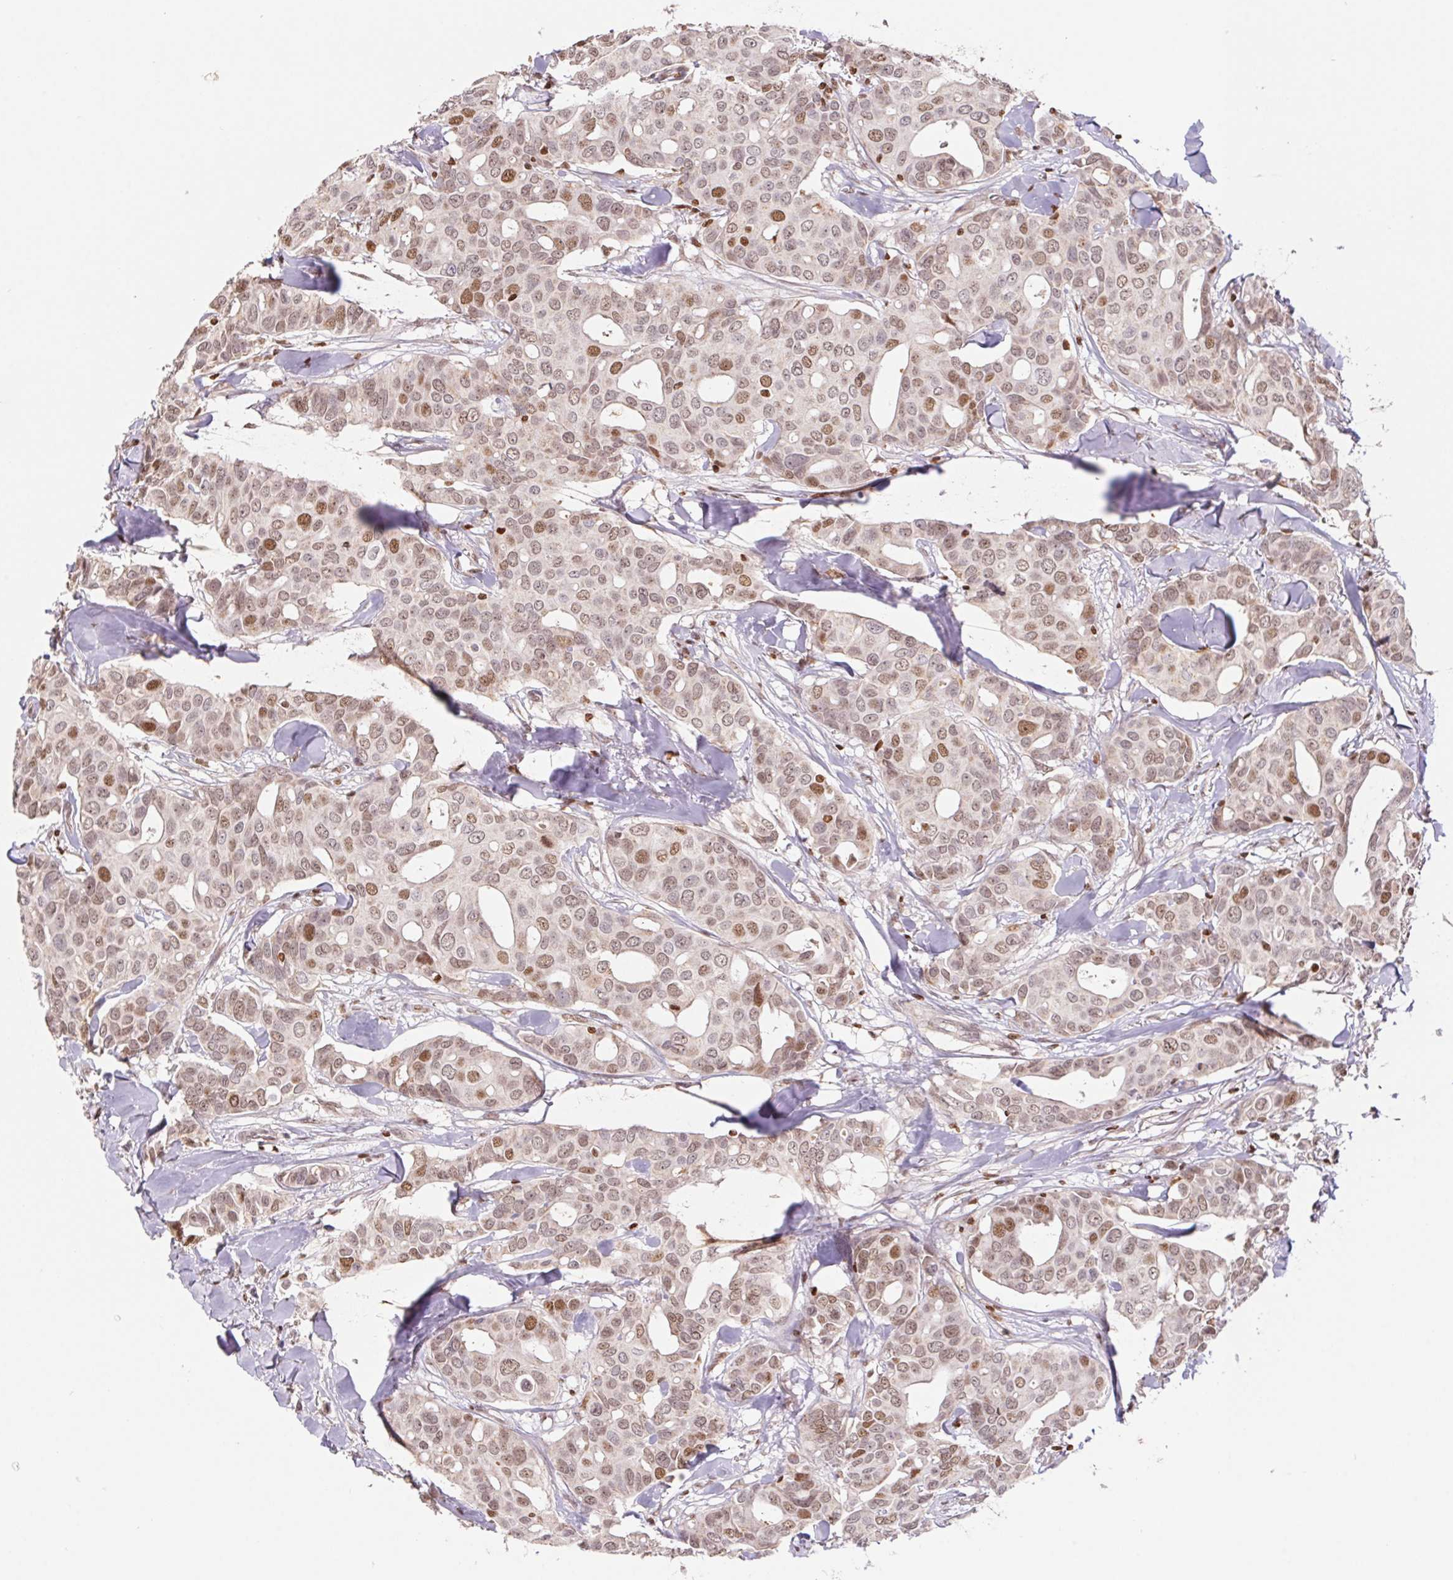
{"staining": {"intensity": "moderate", "quantity": ">75%", "location": "nuclear"}, "tissue": "breast cancer", "cell_type": "Tumor cells", "image_type": "cancer", "snomed": [{"axis": "morphology", "description": "Duct carcinoma"}, {"axis": "topography", "description": "Breast"}], "caption": "Immunohistochemical staining of breast cancer exhibits moderate nuclear protein staining in about >75% of tumor cells.", "gene": "POLD3", "patient": {"sex": "female", "age": 54}}